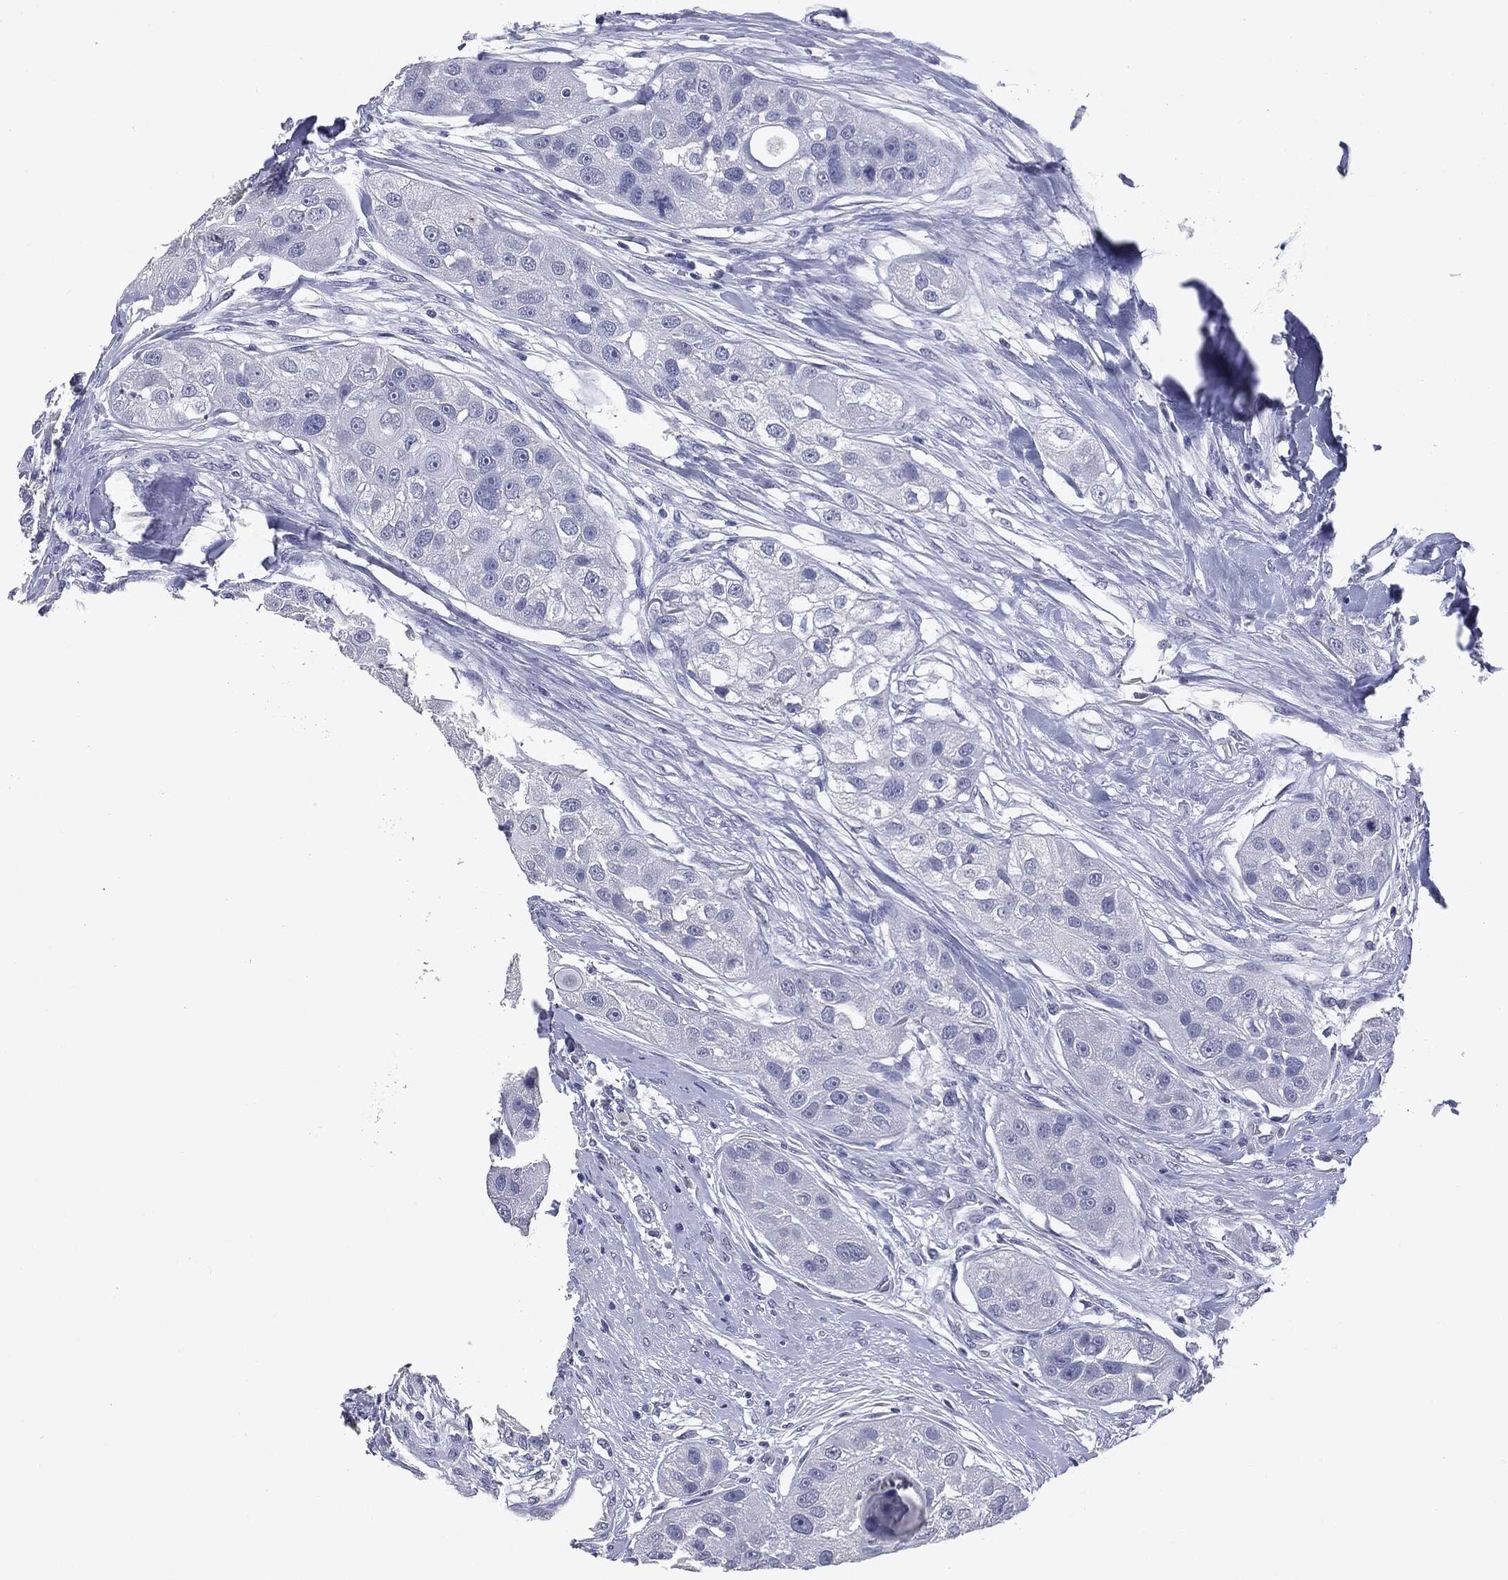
{"staining": {"intensity": "negative", "quantity": "none", "location": "none"}, "tissue": "head and neck cancer", "cell_type": "Tumor cells", "image_type": "cancer", "snomed": [{"axis": "morphology", "description": "Normal tissue, NOS"}, {"axis": "morphology", "description": "Squamous cell carcinoma, NOS"}, {"axis": "topography", "description": "Skeletal muscle"}, {"axis": "topography", "description": "Head-Neck"}], "caption": "Tumor cells show no significant protein positivity in head and neck cancer (squamous cell carcinoma).", "gene": "TSHB", "patient": {"sex": "male", "age": 51}}